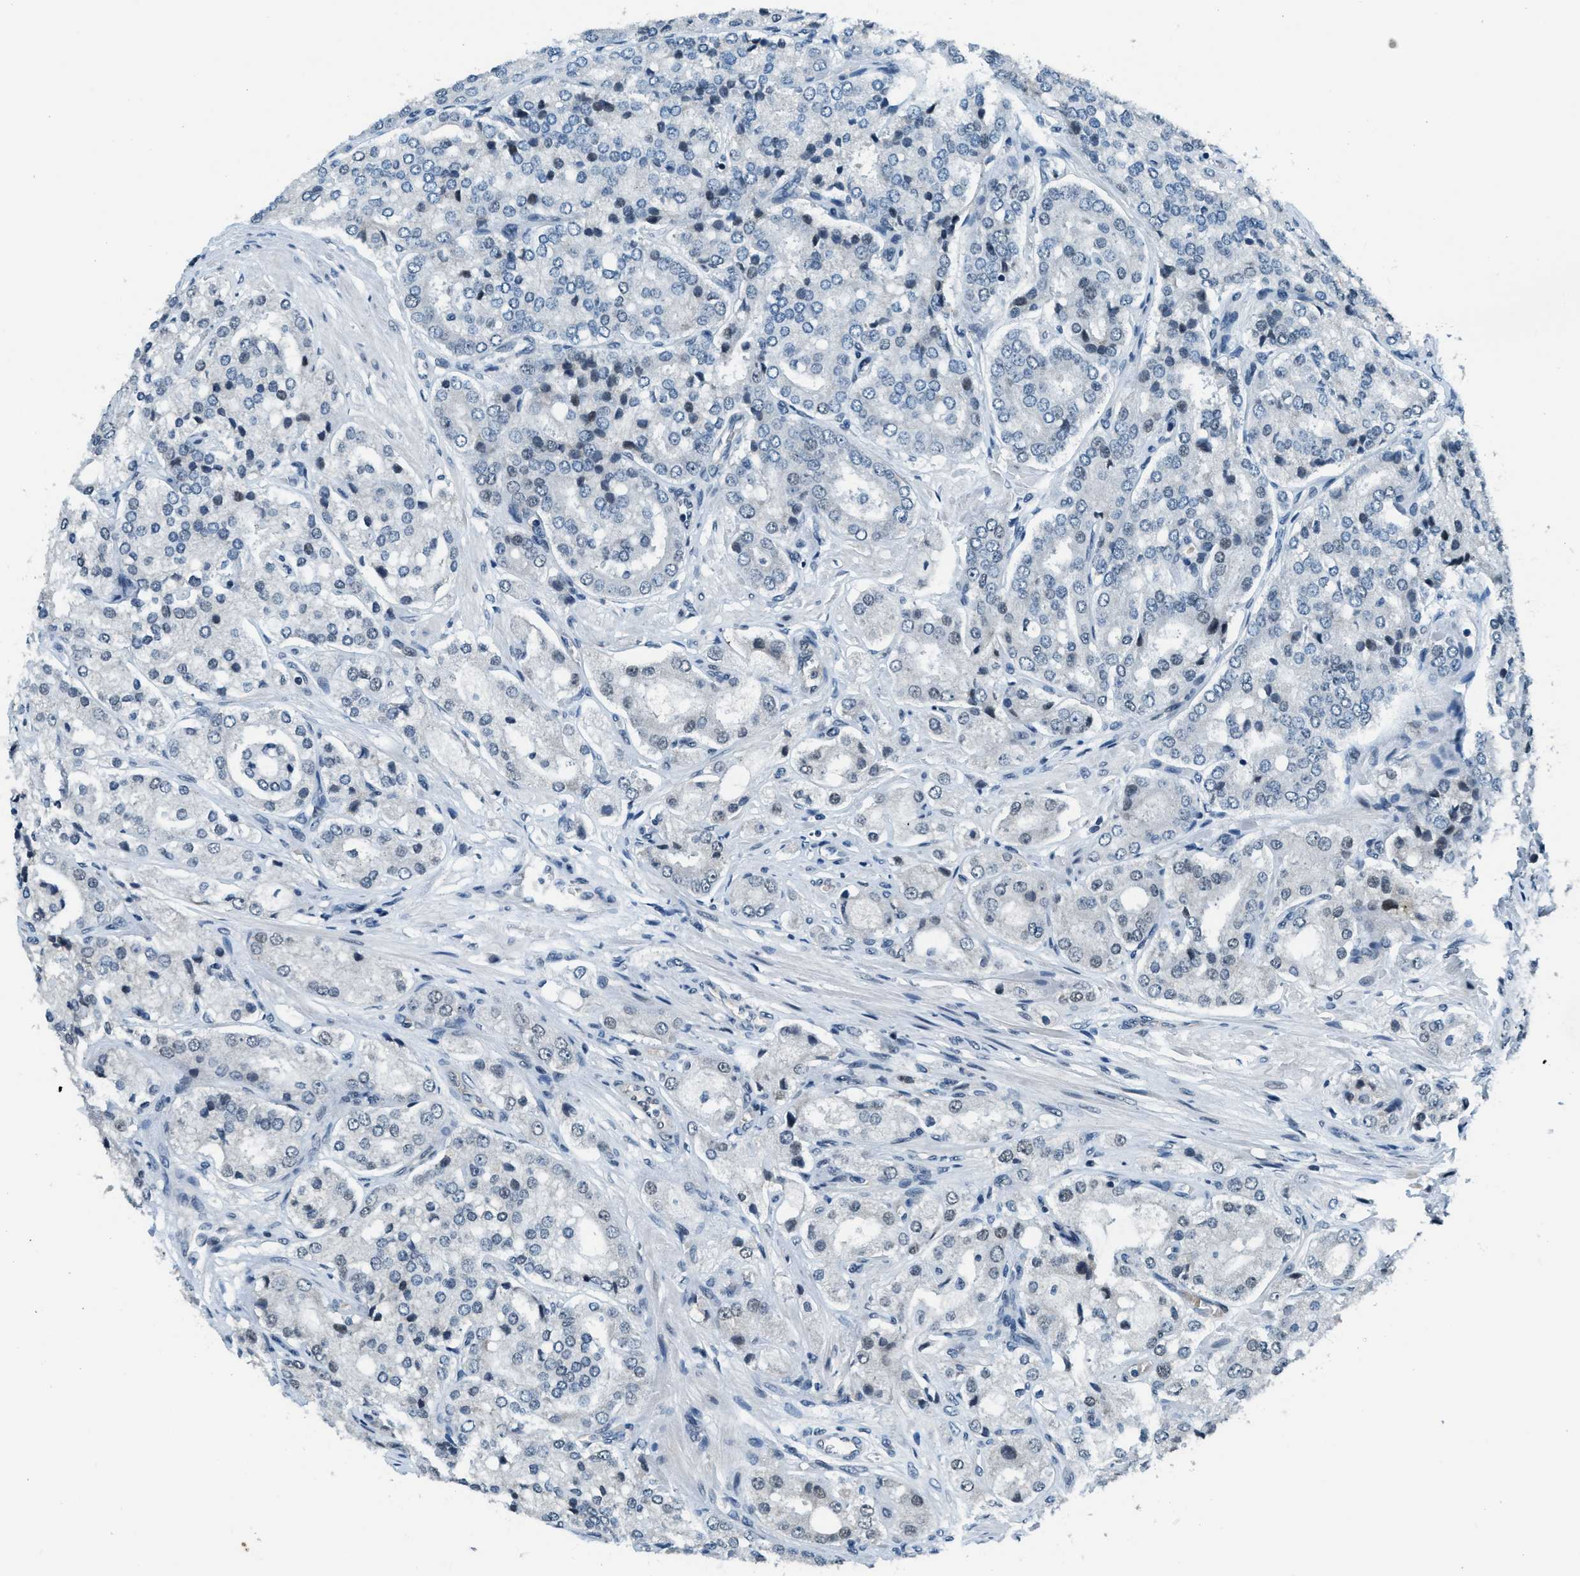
{"staining": {"intensity": "negative", "quantity": "none", "location": "none"}, "tissue": "prostate cancer", "cell_type": "Tumor cells", "image_type": "cancer", "snomed": [{"axis": "morphology", "description": "Adenocarcinoma, High grade"}, {"axis": "topography", "description": "Prostate"}], "caption": "The immunohistochemistry (IHC) photomicrograph has no significant expression in tumor cells of high-grade adenocarcinoma (prostate) tissue.", "gene": "KLF6", "patient": {"sex": "male", "age": 65}}